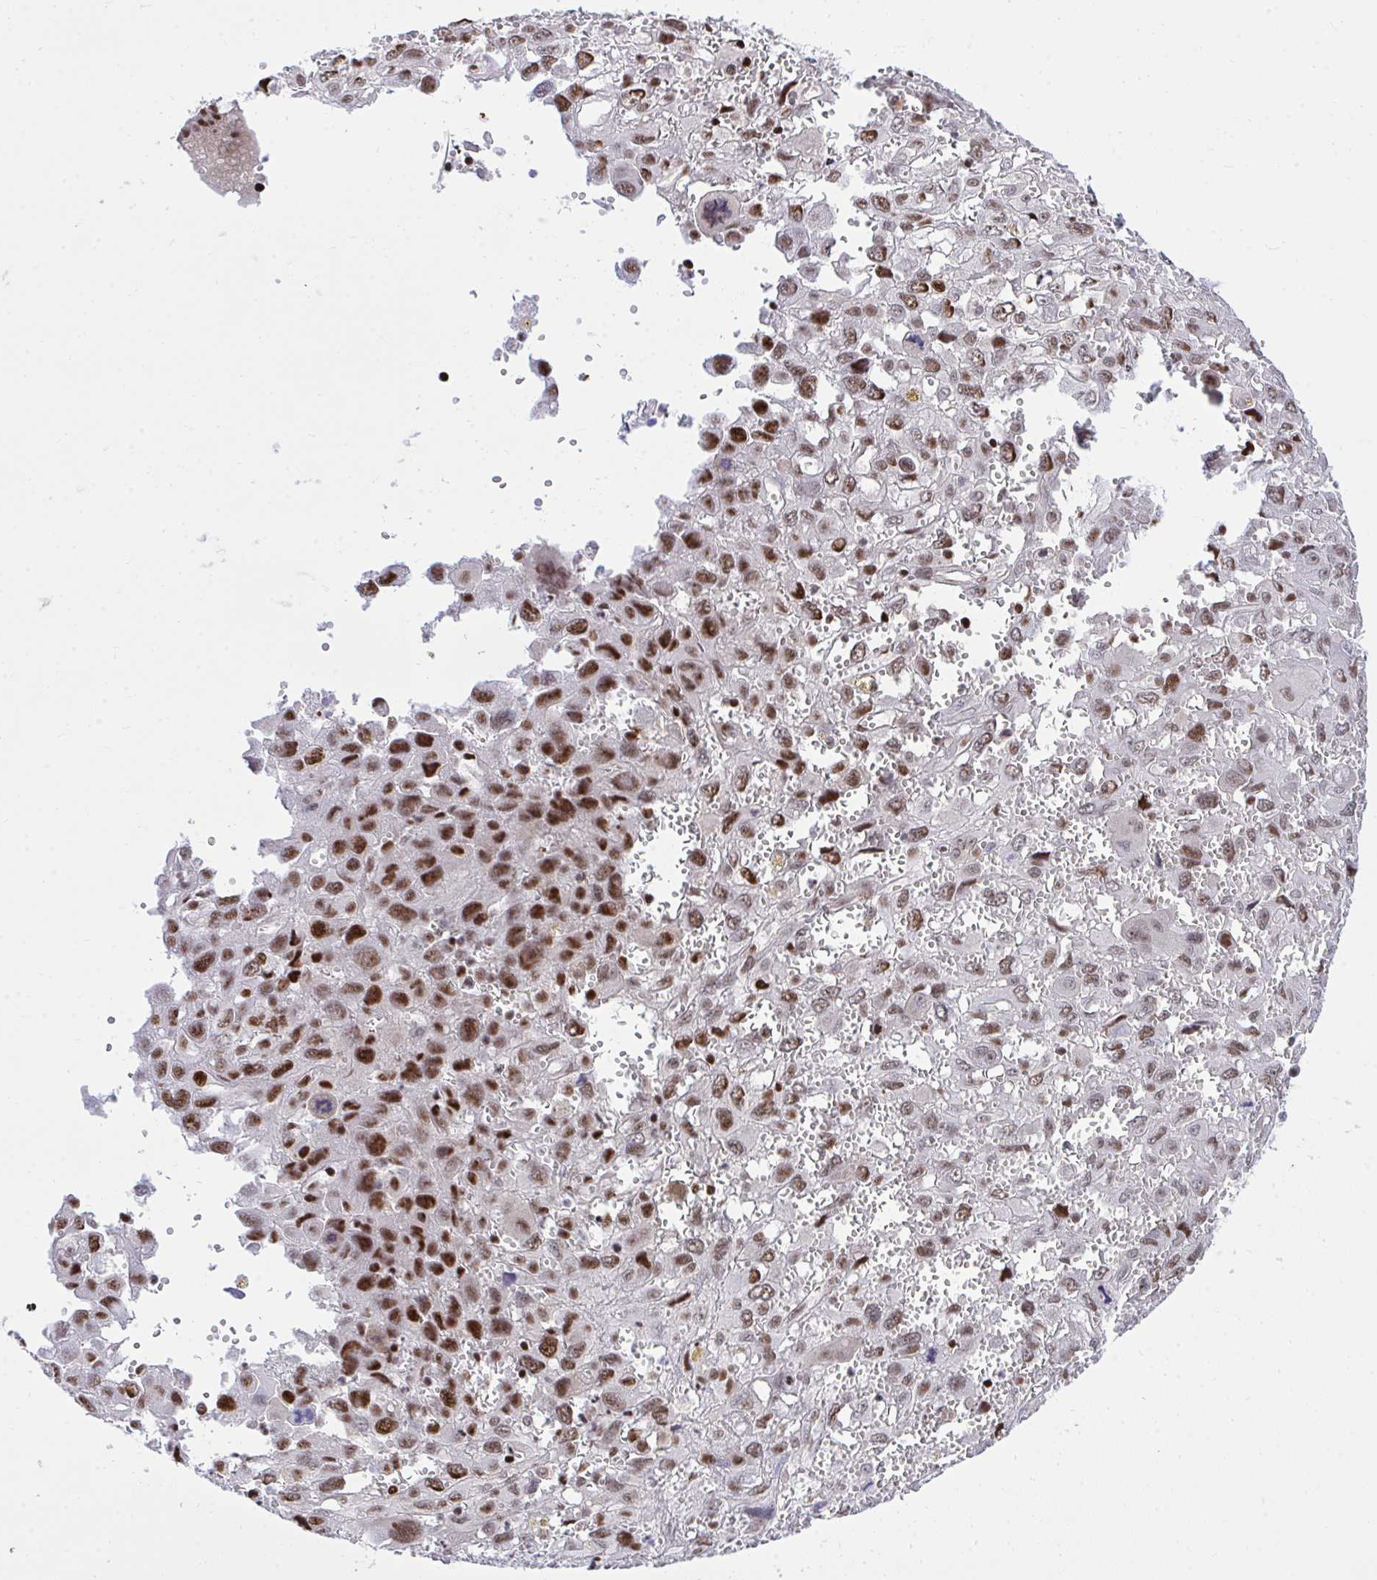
{"staining": {"intensity": "moderate", "quantity": "25%-75%", "location": "nuclear"}, "tissue": "pancreatic cancer", "cell_type": "Tumor cells", "image_type": "cancer", "snomed": [{"axis": "morphology", "description": "Adenocarcinoma, NOS"}, {"axis": "topography", "description": "Pancreas"}], "caption": "A high-resolution photomicrograph shows IHC staining of pancreatic cancer, which reveals moderate nuclear positivity in approximately 25%-75% of tumor cells. The protein is shown in brown color, while the nuclei are stained blue.", "gene": "C14orf39", "patient": {"sex": "female", "age": 47}}